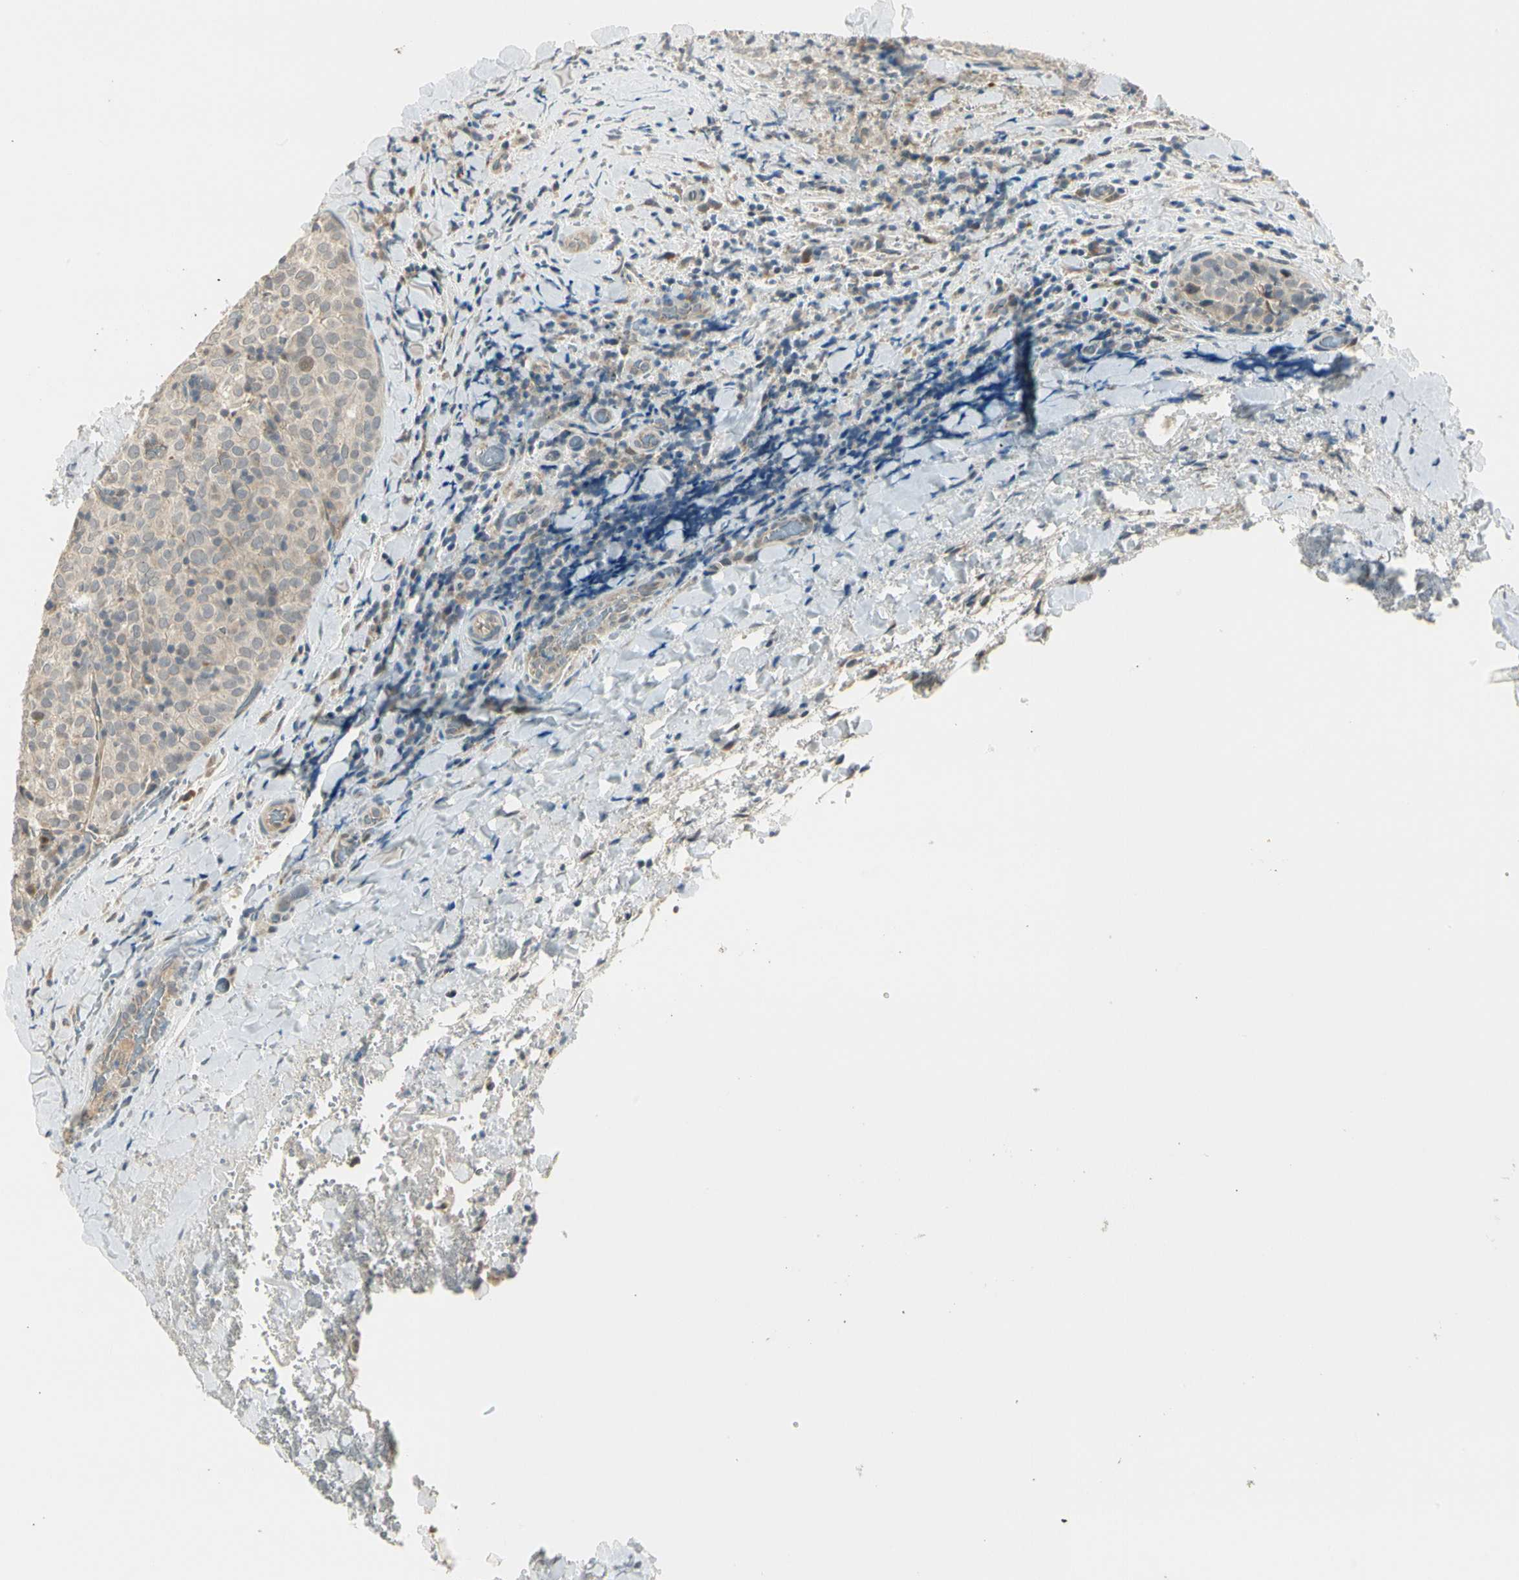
{"staining": {"intensity": "weak", "quantity": ">75%", "location": "cytoplasmic/membranous"}, "tissue": "thyroid cancer", "cell_type": "Tumor cells", "image_type": "cancer", "snomed": [{"axis": "morphology", "description": "Normal tissue, NOS"}, {"axis": "morphology", "description": "Papillary adenocarcinoma, NOS"}, {"axis": "topography", "description": "Thyroid gland"}], "caption": "Immunohistochemistry image of neoplastic tissue: thyroid cancer (papillary adenocarcinoma) stained using immunohistochemistry (IHC) reveals low levels of weak protein expression localized specifically in the cytoplasmic/membranous of tumor cells, appearing as a cytoplasmic/membranous brown color.", "gene": "PCDHB15", "patient": {"sex": "female", "age": 30}}